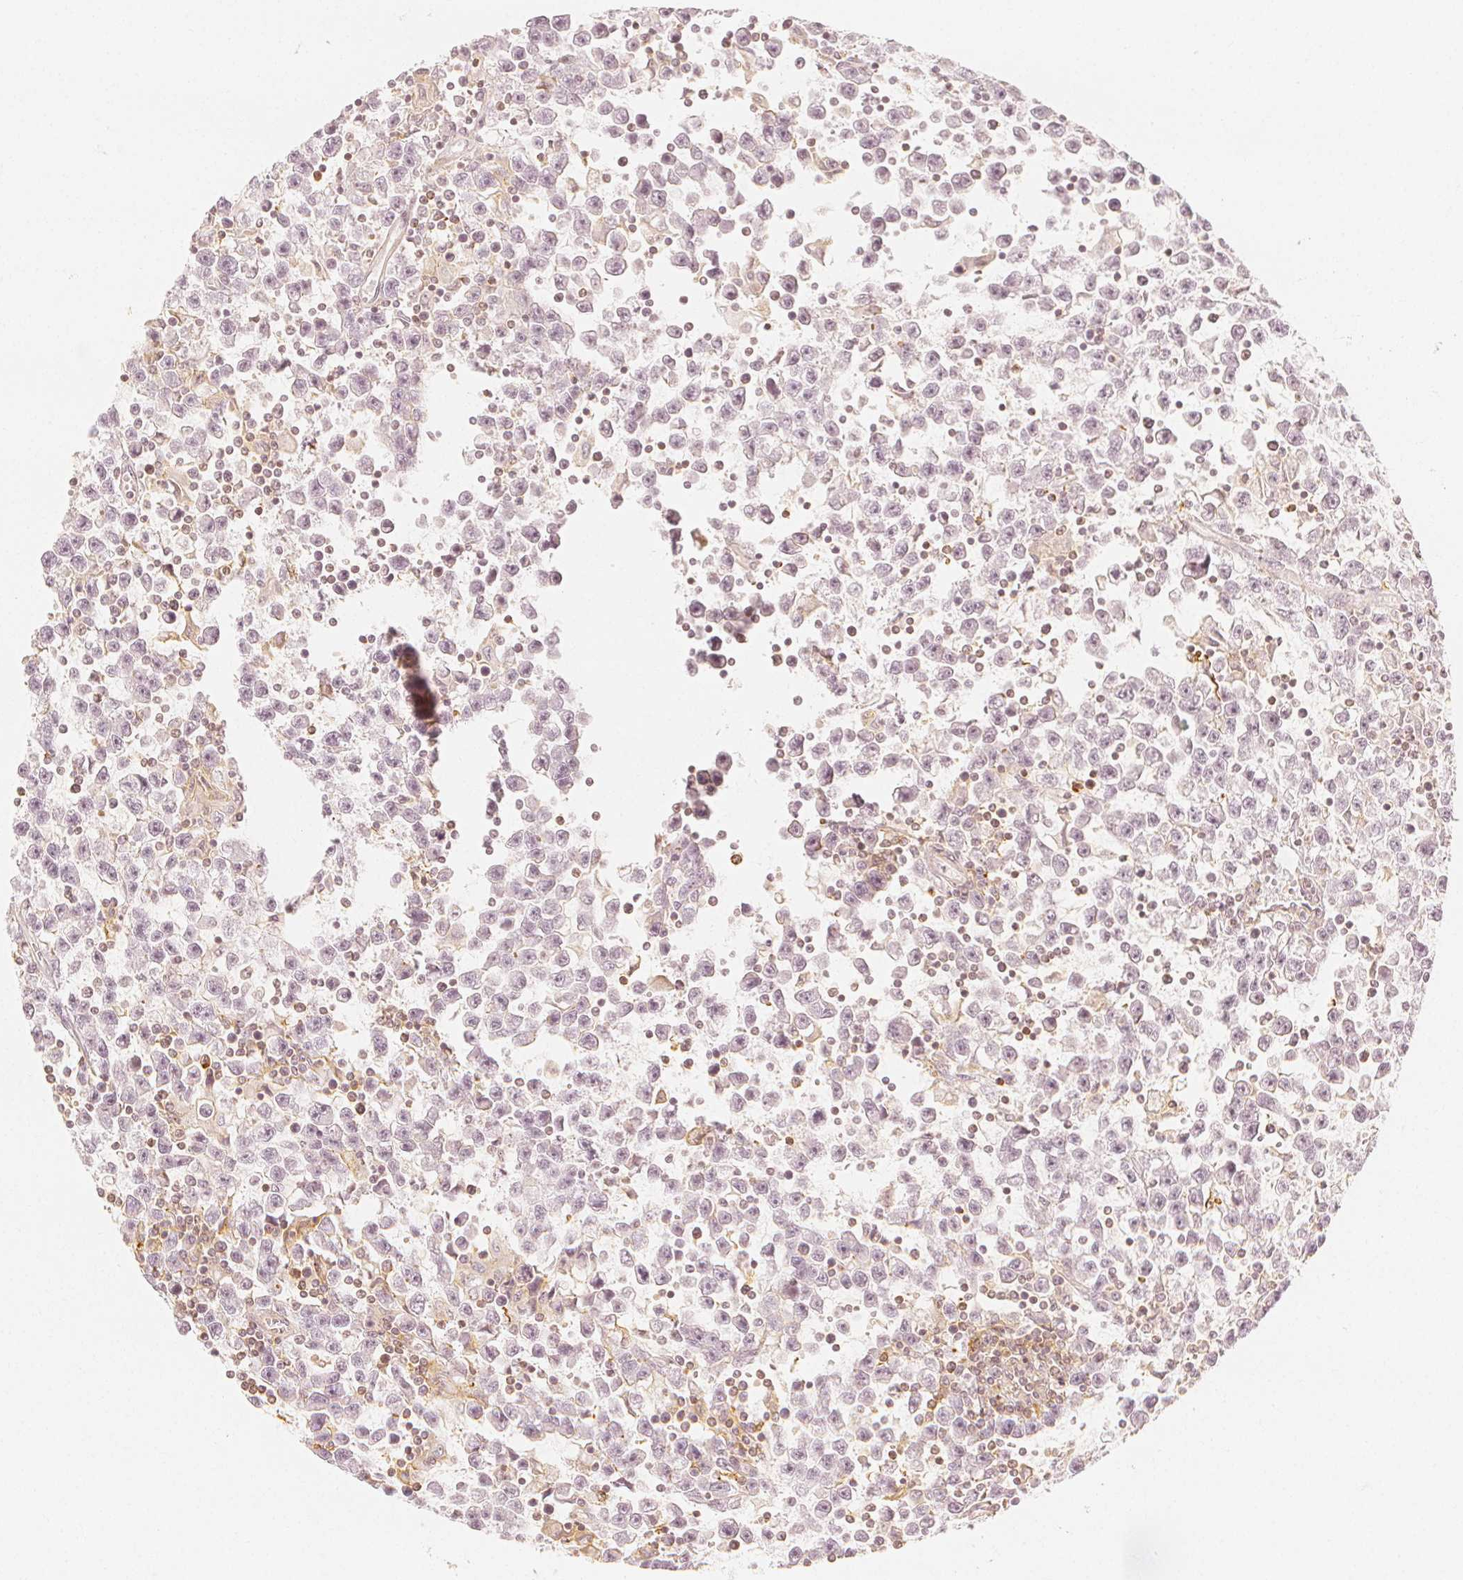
{"staining": {"intensity": "negative", "quantity": "none", "location": "none"}, "tissue": "testis cancer", "cell_type": "Tumor cells", "image_type": "cancer", "snomed": [{"axis": "morphology", "description": "Seminoma, NOS"}, {"axis": "topography", "description": "Testis"}], "caption": "An immunohistochemistry (IHC) photomicrograph of testis cancer (seminoma) is shown. There is no staining in tumor cells of testis cancer (seminoma).", "gene": "ARHGAP26", "patient": {"sex": "male", "age": 31}}